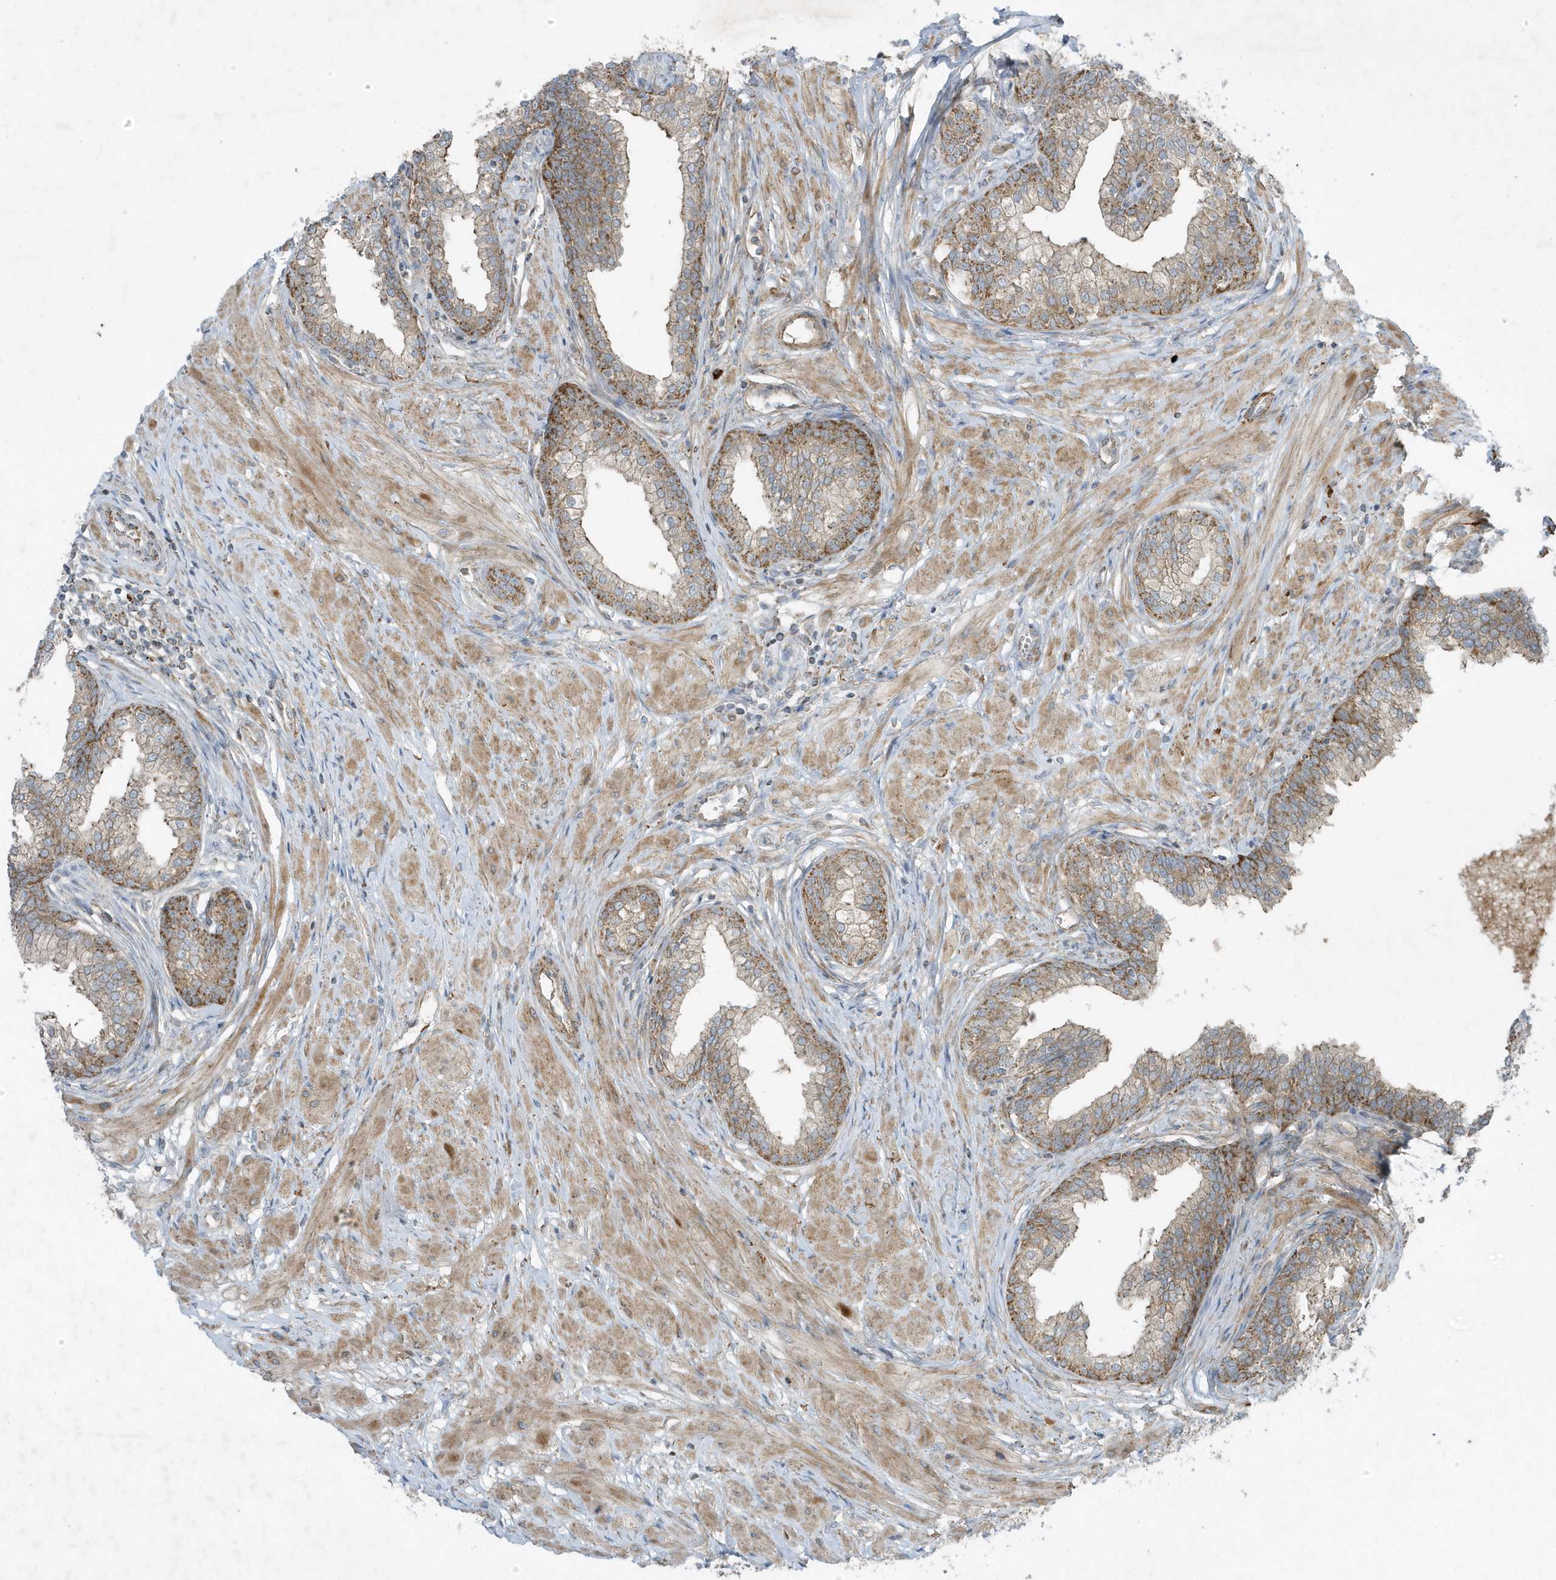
{"staining": {"intensity": "moderate", "quantity": ">75%", "location": "cytoplasmic/membranous"}, "tissue": "prostate", "cell_type": "Glandular cells", "image_type": "normal", "snomed": [{"axis": "morphology", "description": "Normal tissue, NOS"}, {"axis": "morphology", "description": "Urothelial carcinoma, Low grade"}, {"axis": "topography", "description": "Urinary bladder"}, {"axis": "topography", "description": "Prostate"}], "caption": "This is a photomicrograph of IHC staining of benign prostate, which shows moderate staining in the cytoplasmic/membranous of glandular cells.", "gene": "SLC38A2", "patient": {"sex": "male", "age": 60}}